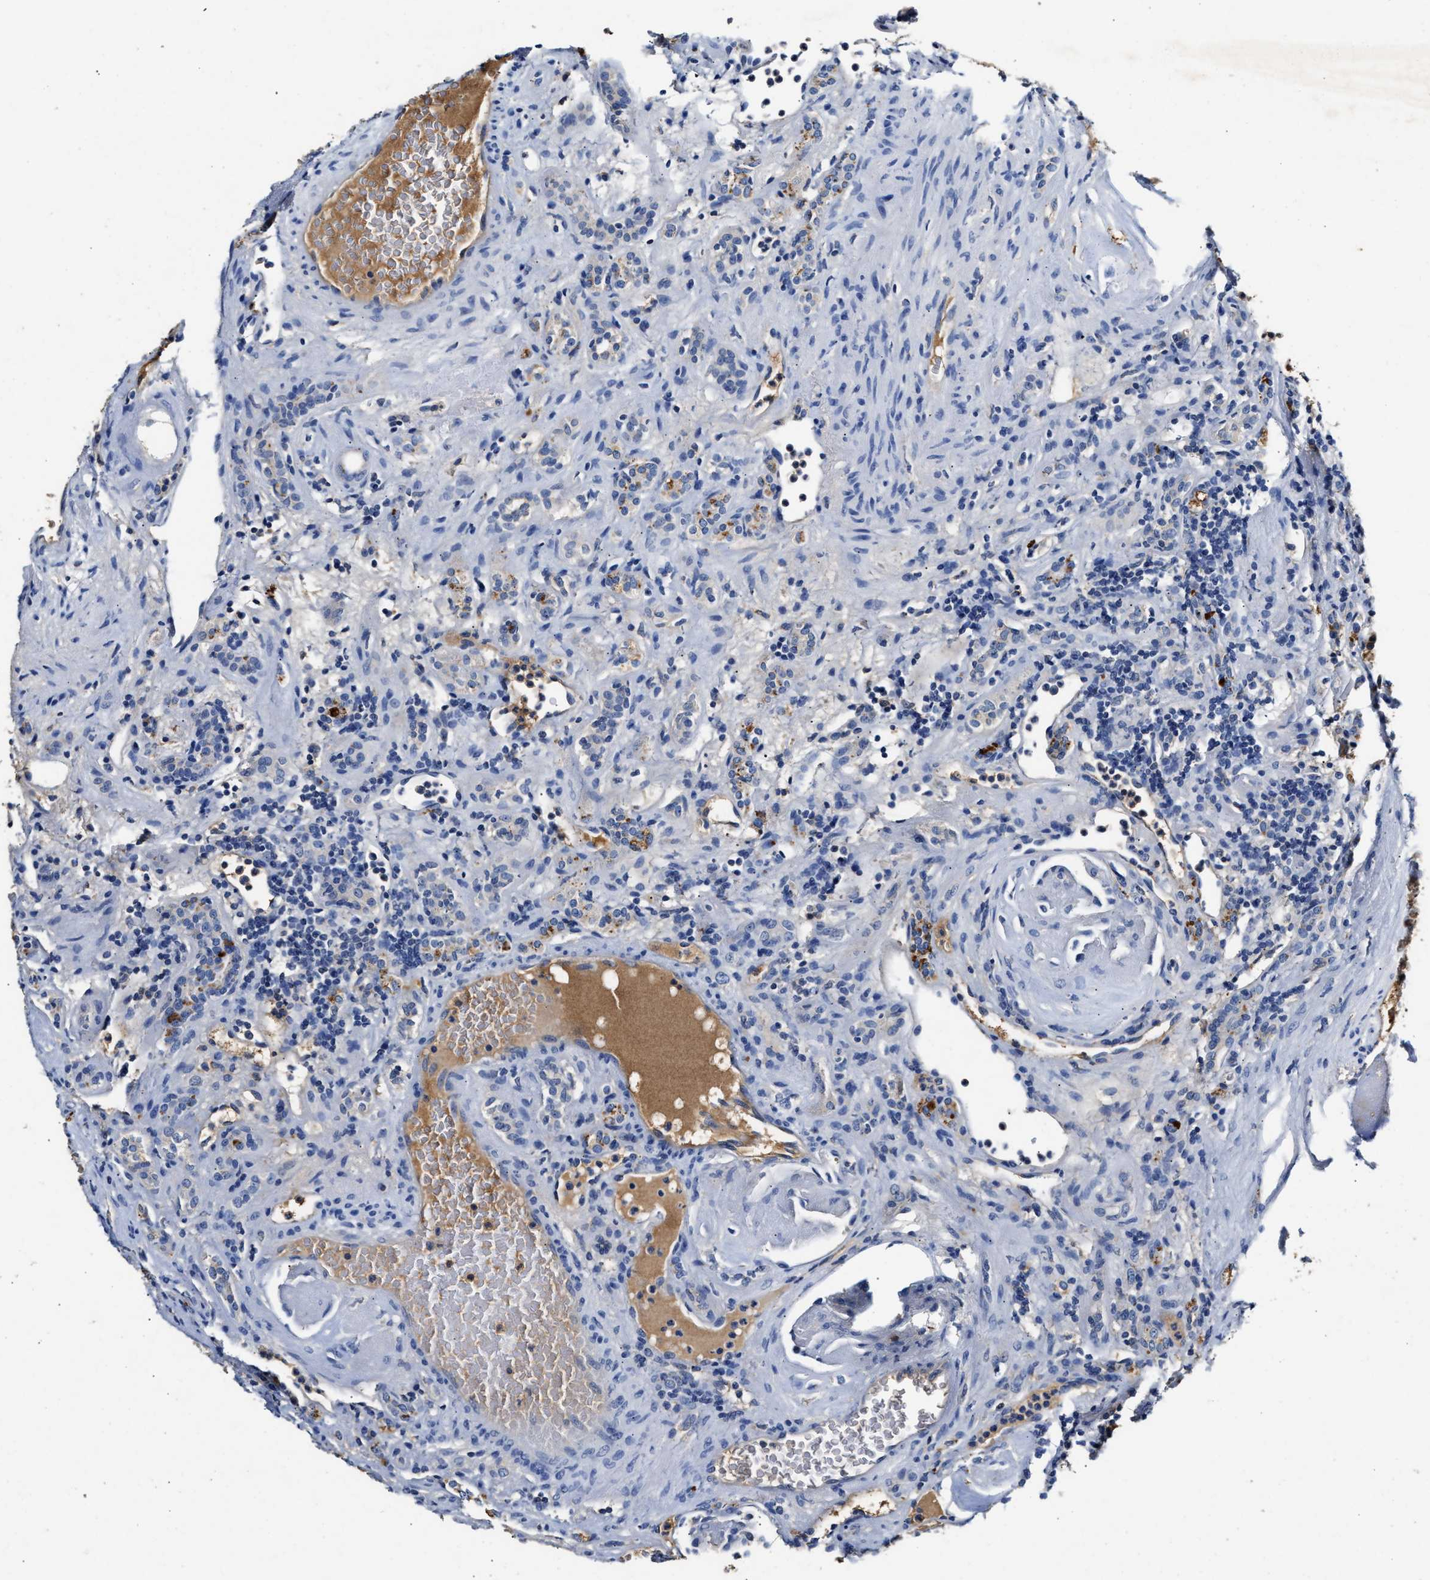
{"staining": {"intensity": "negative", "quantity": "none", "location": "none"}, "tissue": "renal cancer", "cell_type": "Tumor cells", "image_type": "cancer", "snomed": [{"axis": "morphology", "description": "Normal tissue, NOS"}, {"axis": "morphology", "description": "Adenocarcinoma, NOS"}, {"axis": "topography", "description": "Kidney"}], "caption": "Immunohistochemistry image of neoplastic tissue: renal cancer (adenocarcinoma) stained with DAB exhibits no significant protein positivity in tumor cells.", "gene": "SLCO2B1", "patient": {"sex": "female", "age": 72}}